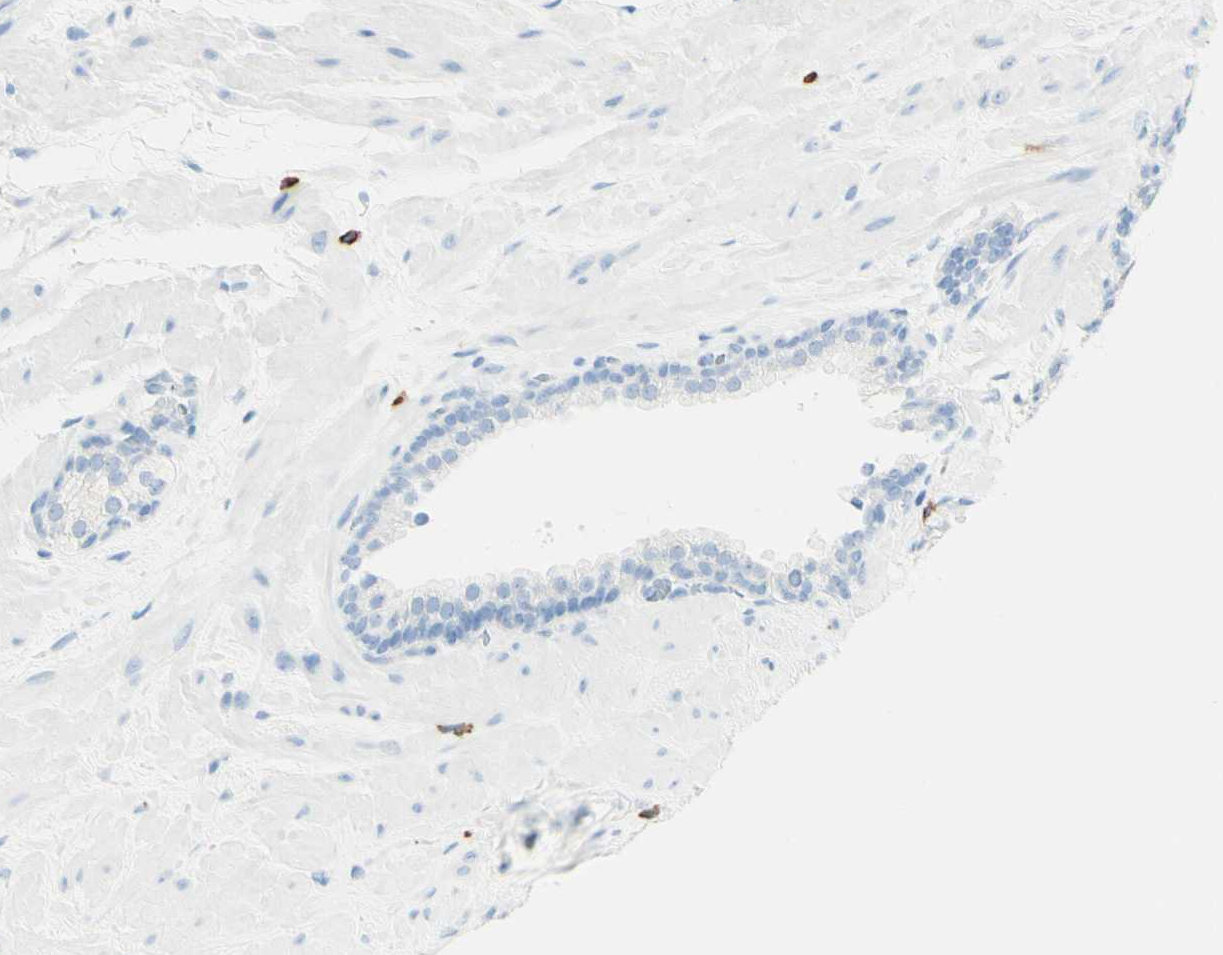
{"staining": {"intensity": "weak", "quantity": "<25%", "location": "cytoplasmic/membranous"}, "tissue": "prostate cancer", "cell_type": "Tumor cells", "image_type": "cancer", "snomed": [{"axis": "morphology", "description": "Adenocarcinoma, High grade"}, {"axis": "topography", "description": "Prostate"}], "caption": "IHC photomicrograph of neoplastic tissue: adenocarcinoma (high-grade) (prostate) stained with DAB (3,3'-diaminobenzidine) shows no significant protein positivity in tumor cells.", "gene": "LETM1", "patient": {"sex": "male", "age": 64}}